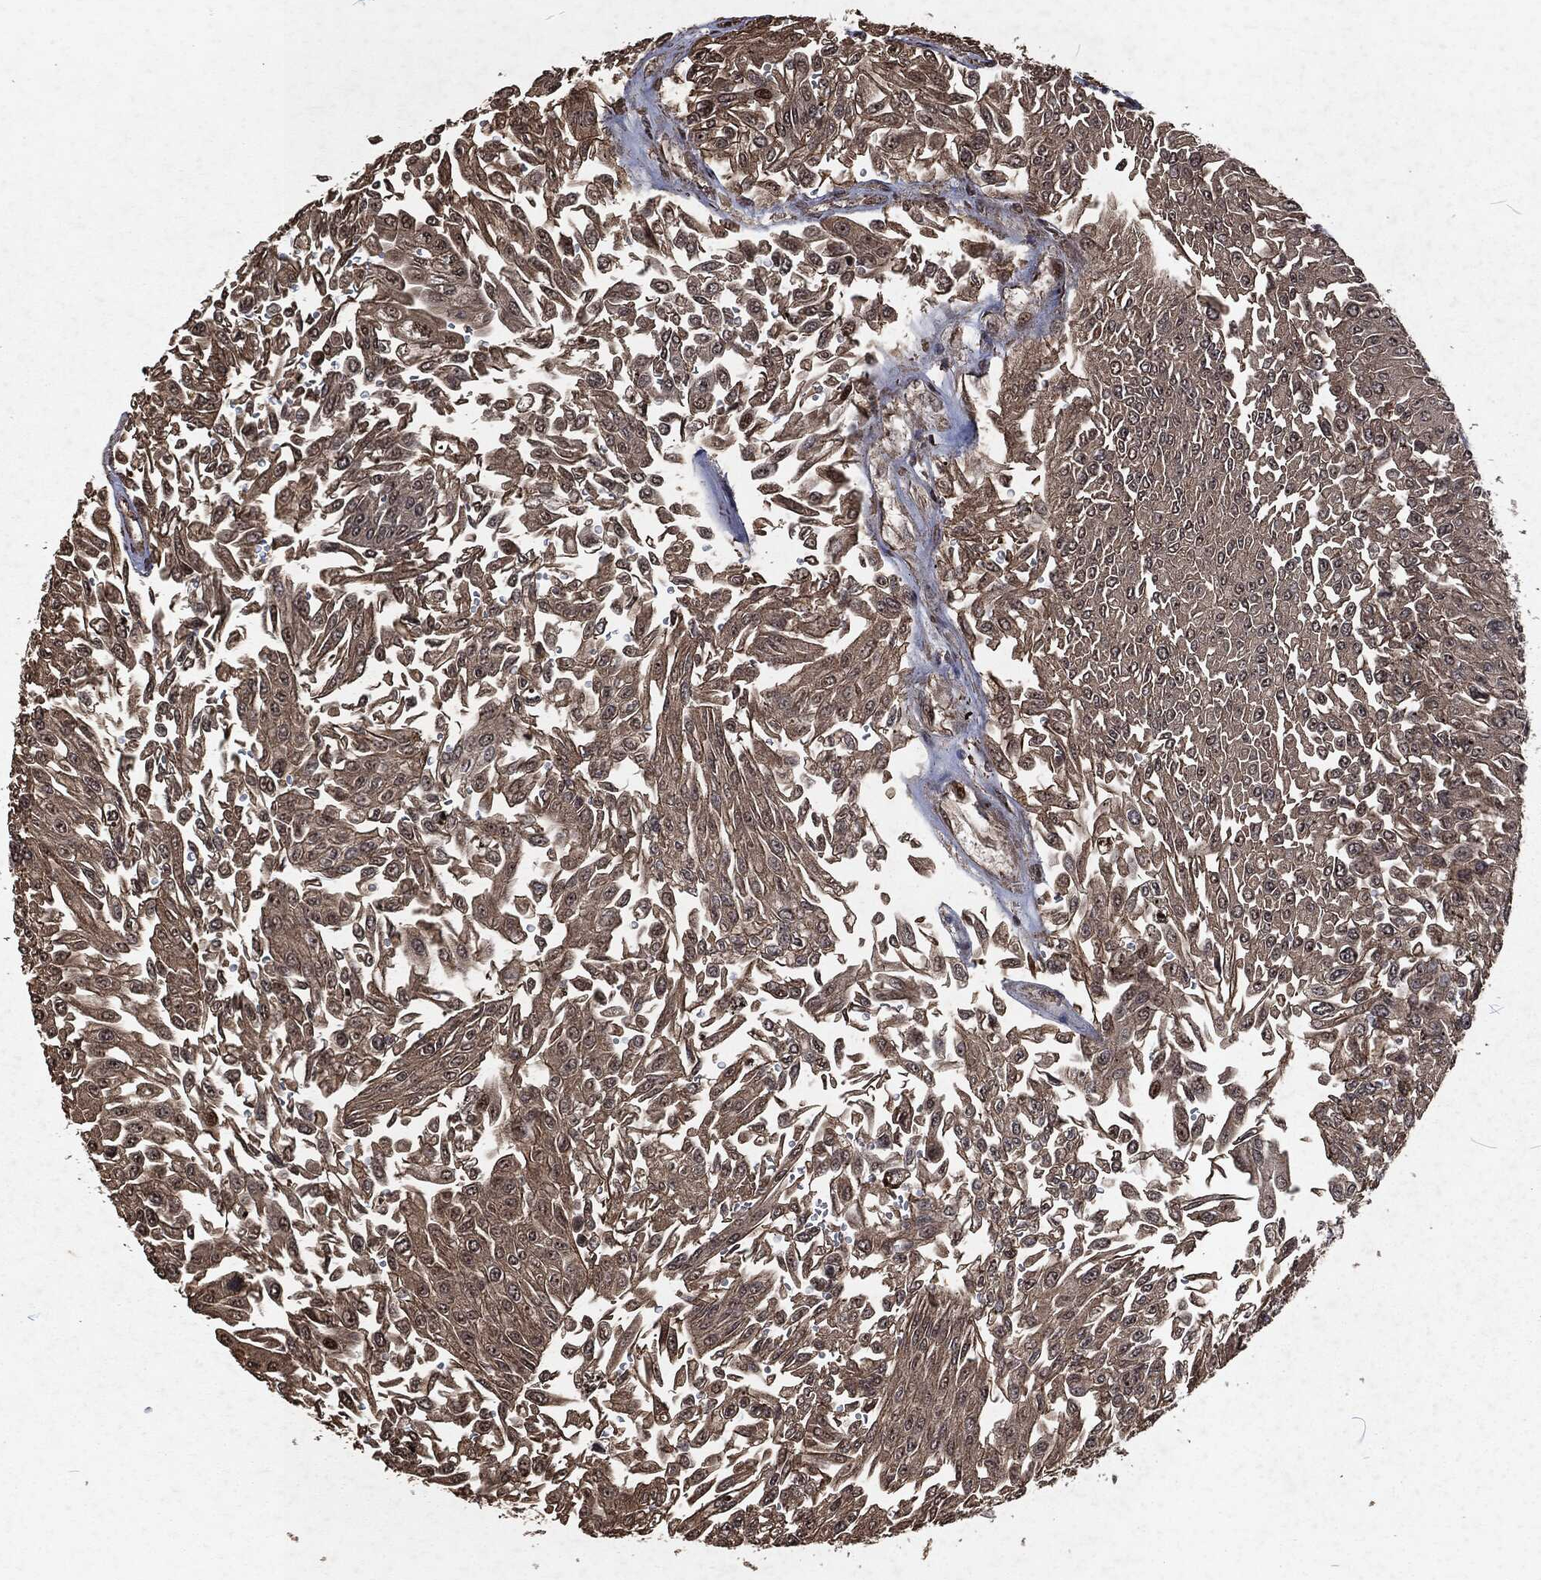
{"staining": {"intensity": "moderate", "quantity": "25%-75%", "location": "cytoplasmic/membranous"}, "tissue": "urothelial cancer", "cell_type": "Tumor cells", "image_type": "cancer", "snomed": [{"axis": "morphology", "description": "Urothelial carcinoma, Low grade"}, {"axis": "topography", "description": "Urinary bladder"}], "caption": "This histopathology image exhibits urothelial cancer stained with immunohistochemistry (IHC) to label a protein in brown. The cytoplasmic/membranous of tumor cells show moderate positivity for the protein. Nuclei are counter-stained blue.", "gene": "SNAI1", "patient": {"sex": "male", "age": 67}}